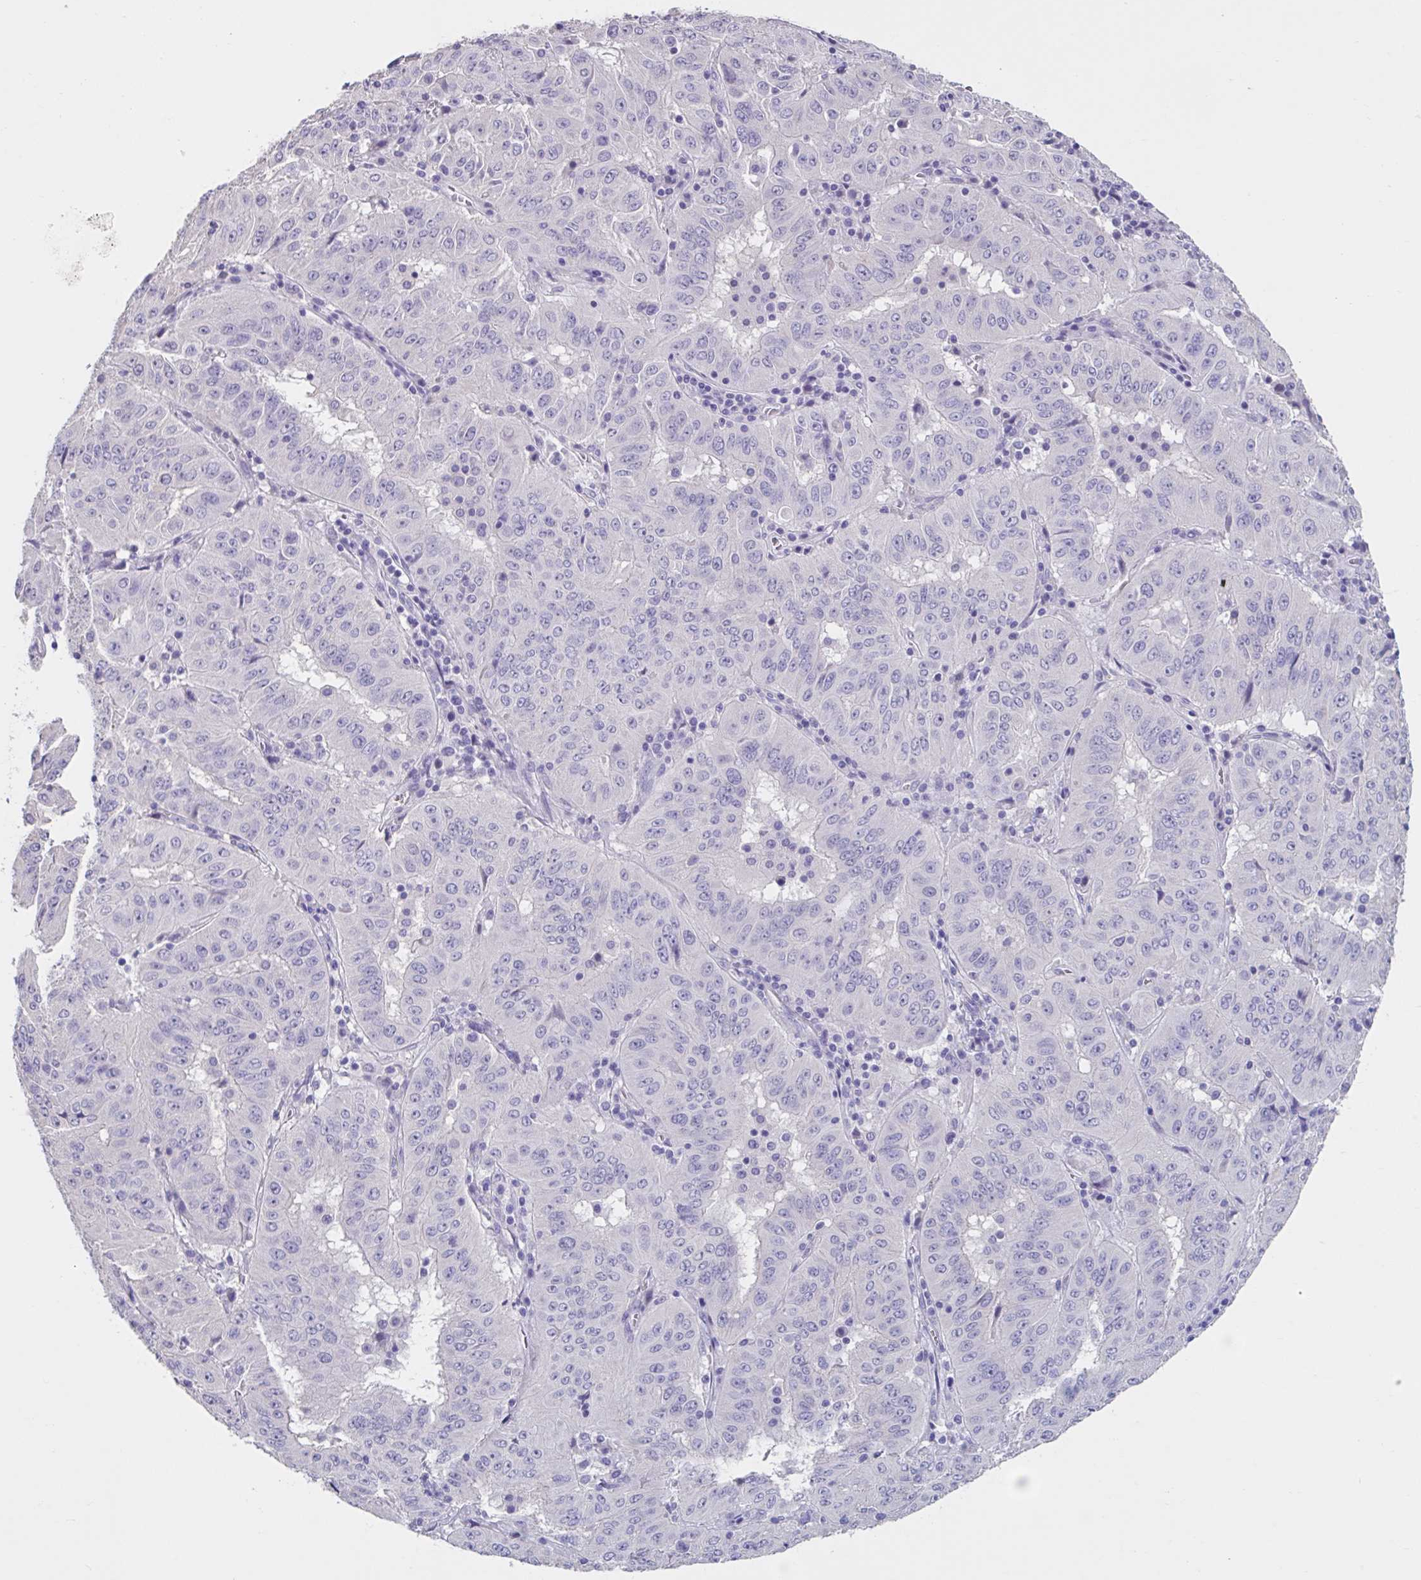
{"staining": {"intensity": "negative", "quantity": "none", "location": "none"}, "tissue": "pancreatic cancer", "cell_type": "Tumor cells", "image_type": "cancer", "snomed": [{"axis": "morphology", "description": "Adenocarcinoma, NOS"}, {"axis": "topography", "description": "Pancreas"}], "caption": "Immunohistochemistry photomicrograph of neoplastic tissue: human pancreatic cancer (adenocarcinoma) stained with DAB reveals no significant protein positivity in tumor cells.", "gene": "GPR162", "patient": {"sex": "male", "age": 63}}